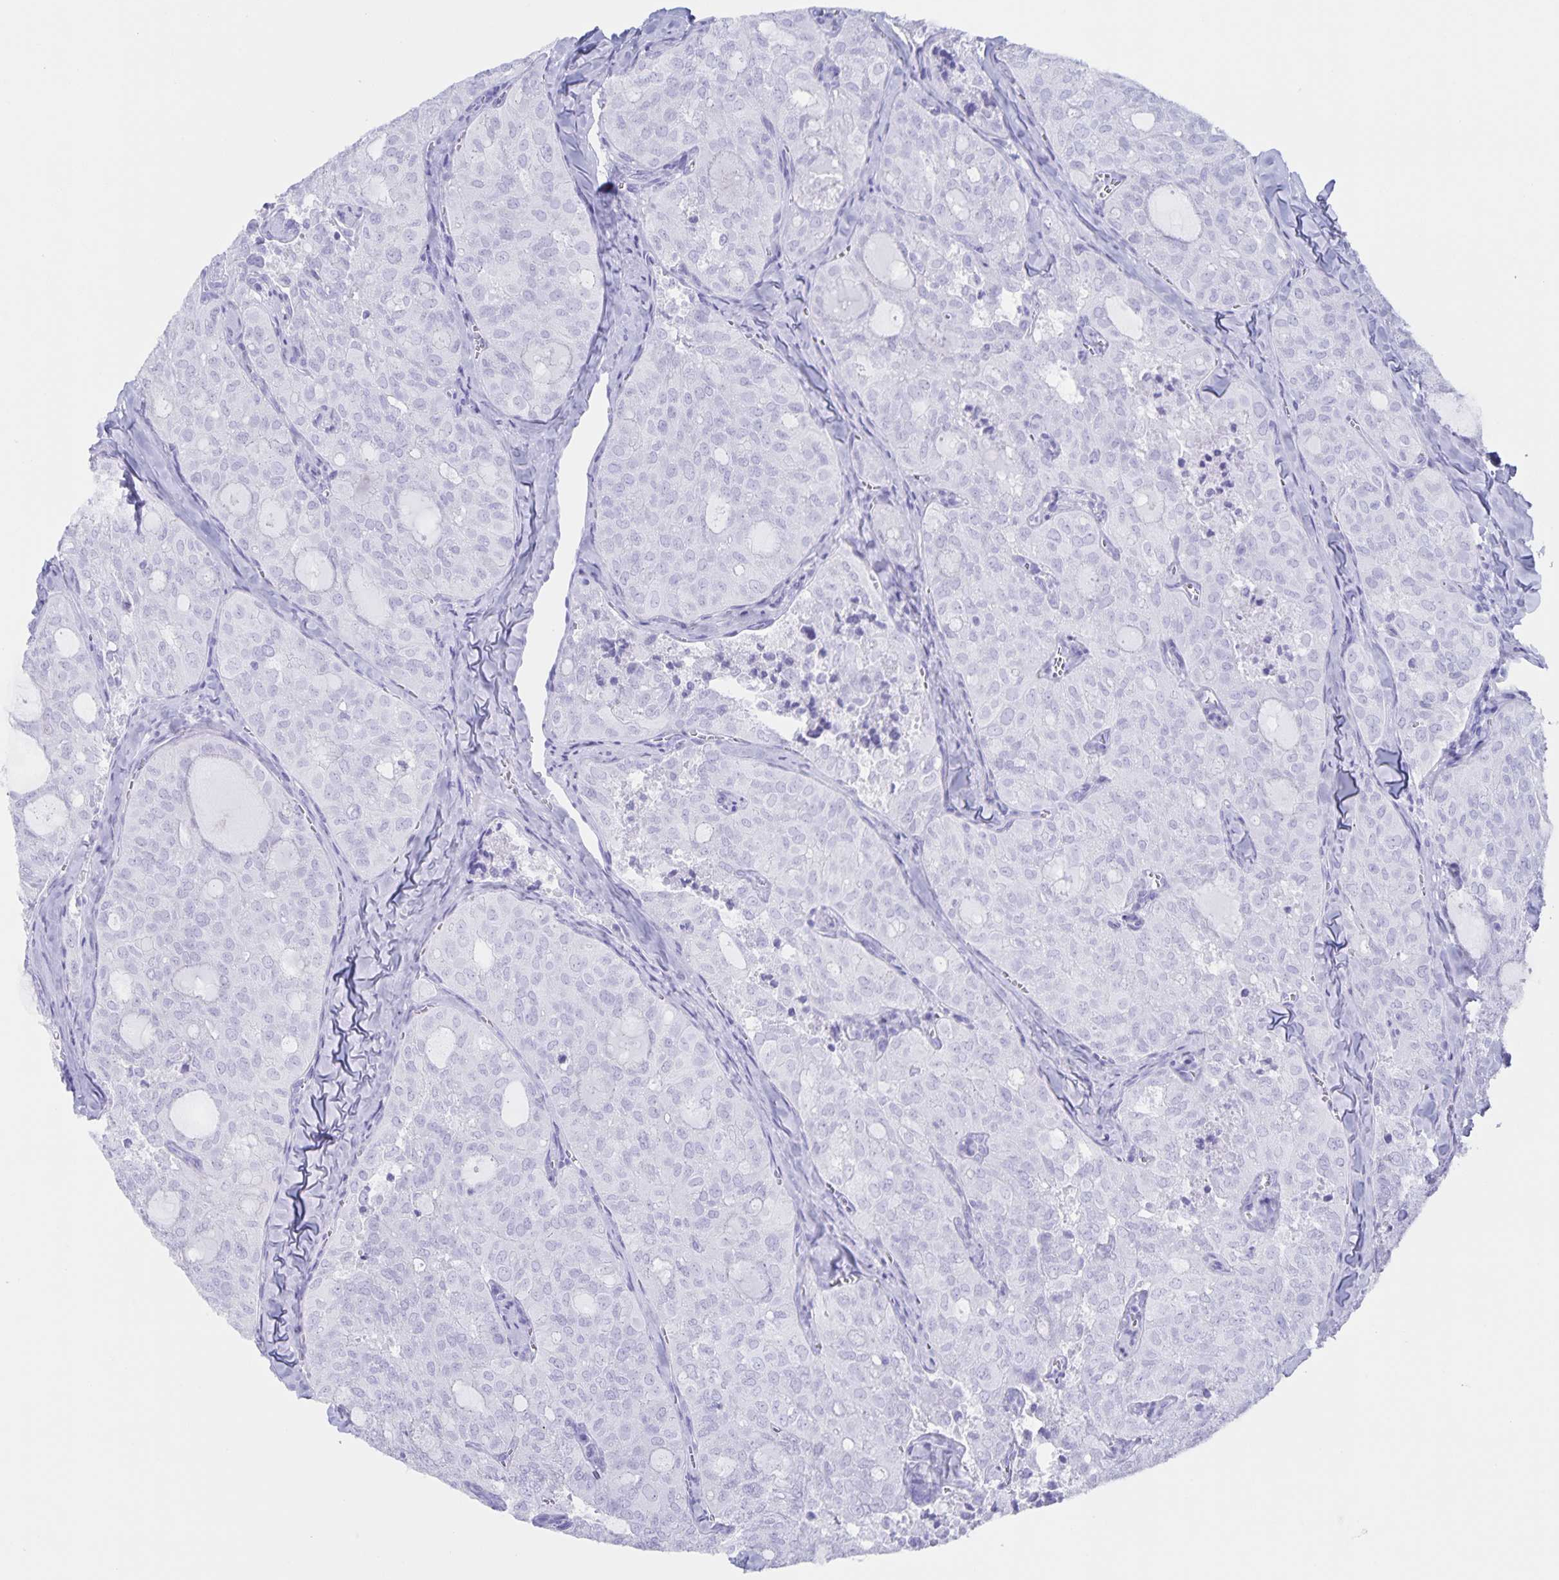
{"staining": {"intensity": "negative", "quantity": "none", "location": "none"}, "tissue": "thyroid cancer", "cell_type": "Tumor cells", "image_type": "cancer", "snomed": [{"axis": "morphology", "description": "Follicular adenoma carcinoma, NOS"}, {"axis": "topography", "description": "Thyroid gland"}], "caption": "A histopathology image of thyroid cancer (follicular adenoma carcinoma) stained for a protein displays no brown staining in tumor cells. (Brightfield microscopy of DAB (3,3'-diaminobenzidine) immunohistochemistry at high magnification).", "gene": "AQP4", "patient": {"sex": "male", "age": 75}}